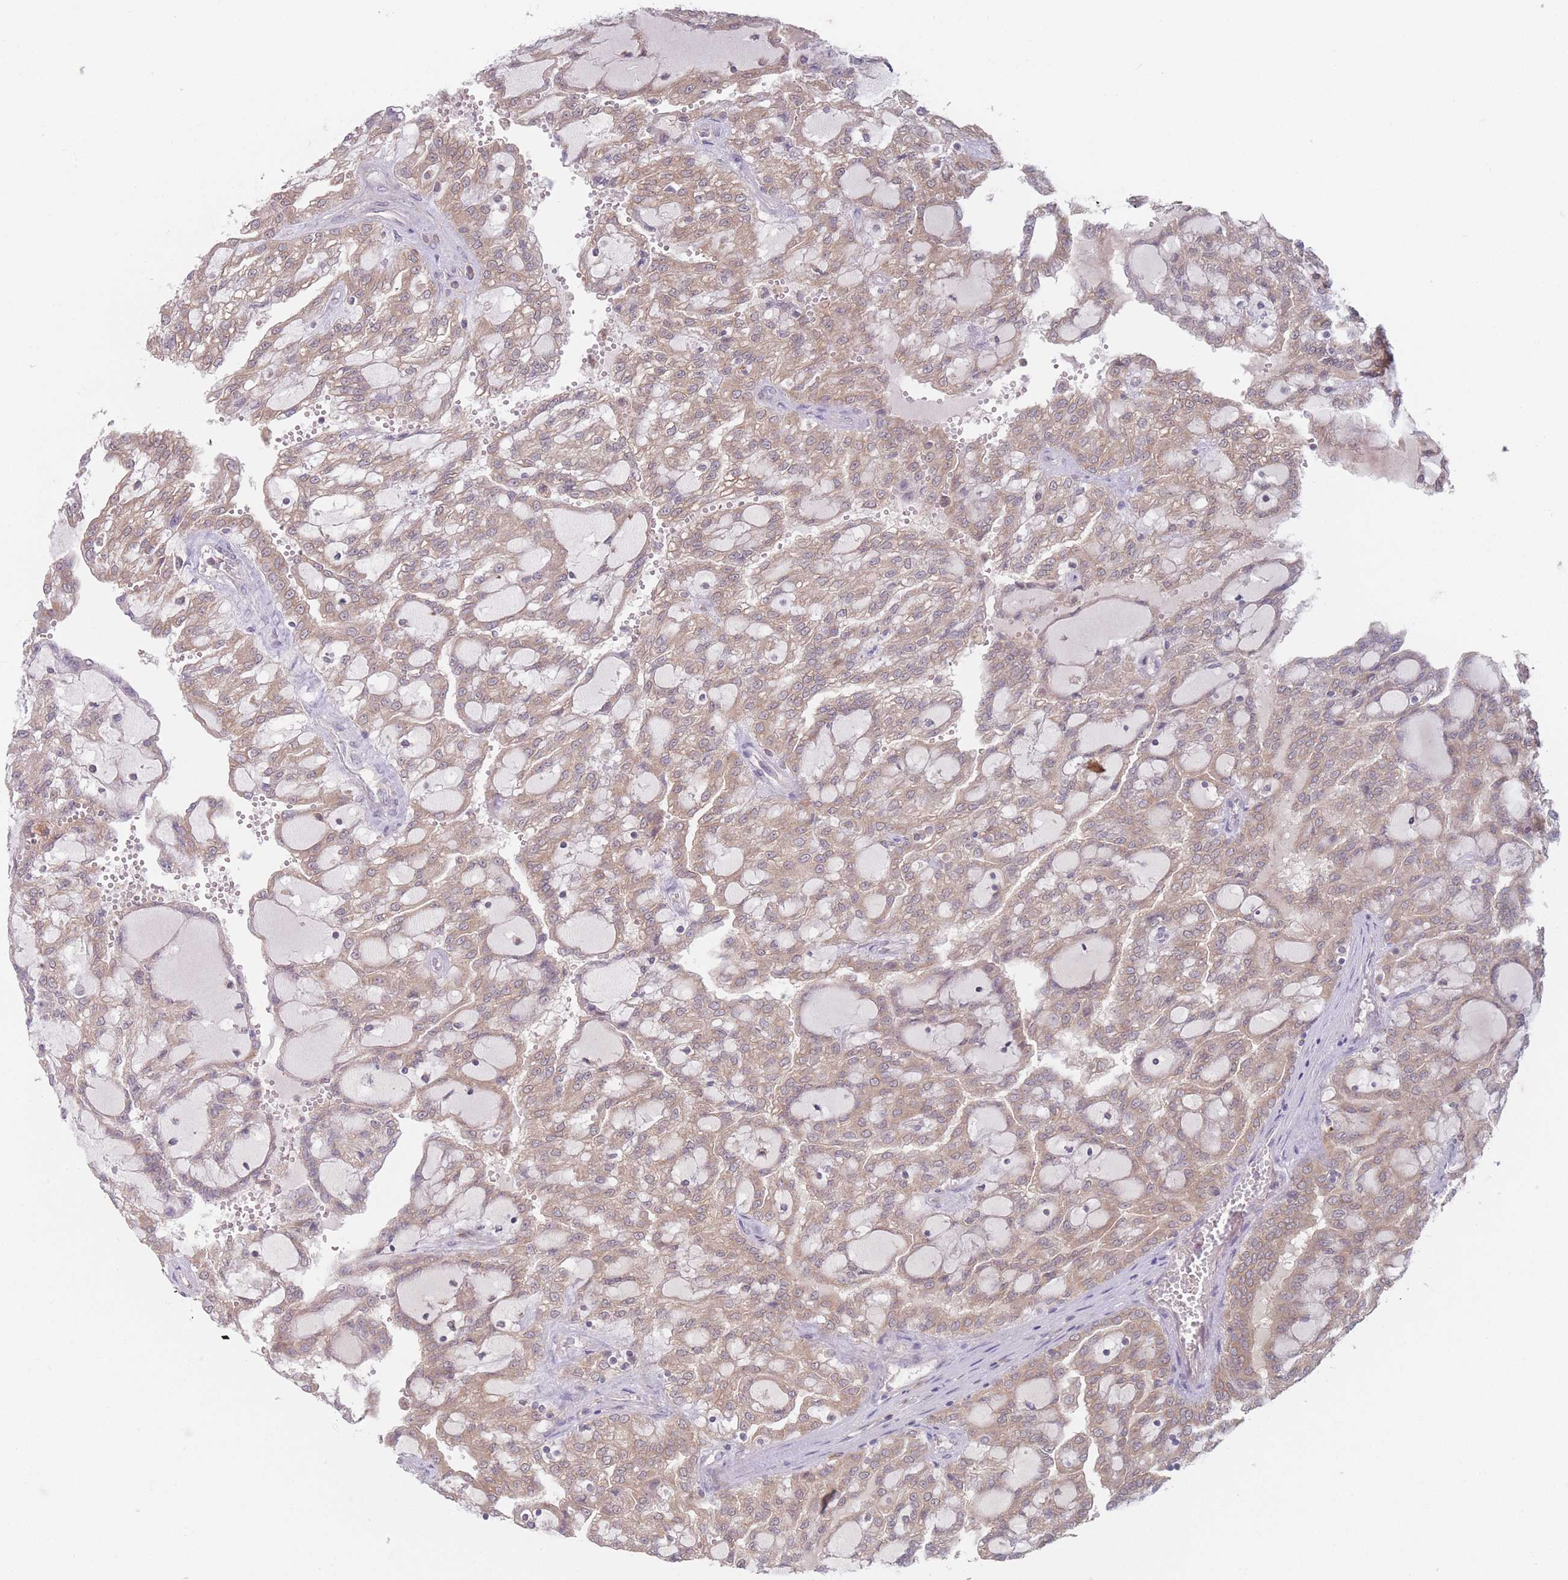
{"staining": {"intensity": "moderate", "quantity": ">75%", "location": "cytoplasmic/membranous"}, "tissue": "renal cancer", "cell_type": "Tumor cells", "image_type": "cancer", "snomed": [{"axis": "morphology", "description": "Adenocarcinoma, NOS"}, {"axis": "topography", "description": "Kidney"}], "caption": "Human renal cancer stained with a brown dye demonstrates moderate cytoplasmic/membranous positive staining in approximately >75% of tumor cells.", "gene": "PPM1A", "patient": {"sex": "male", "age": 63}}